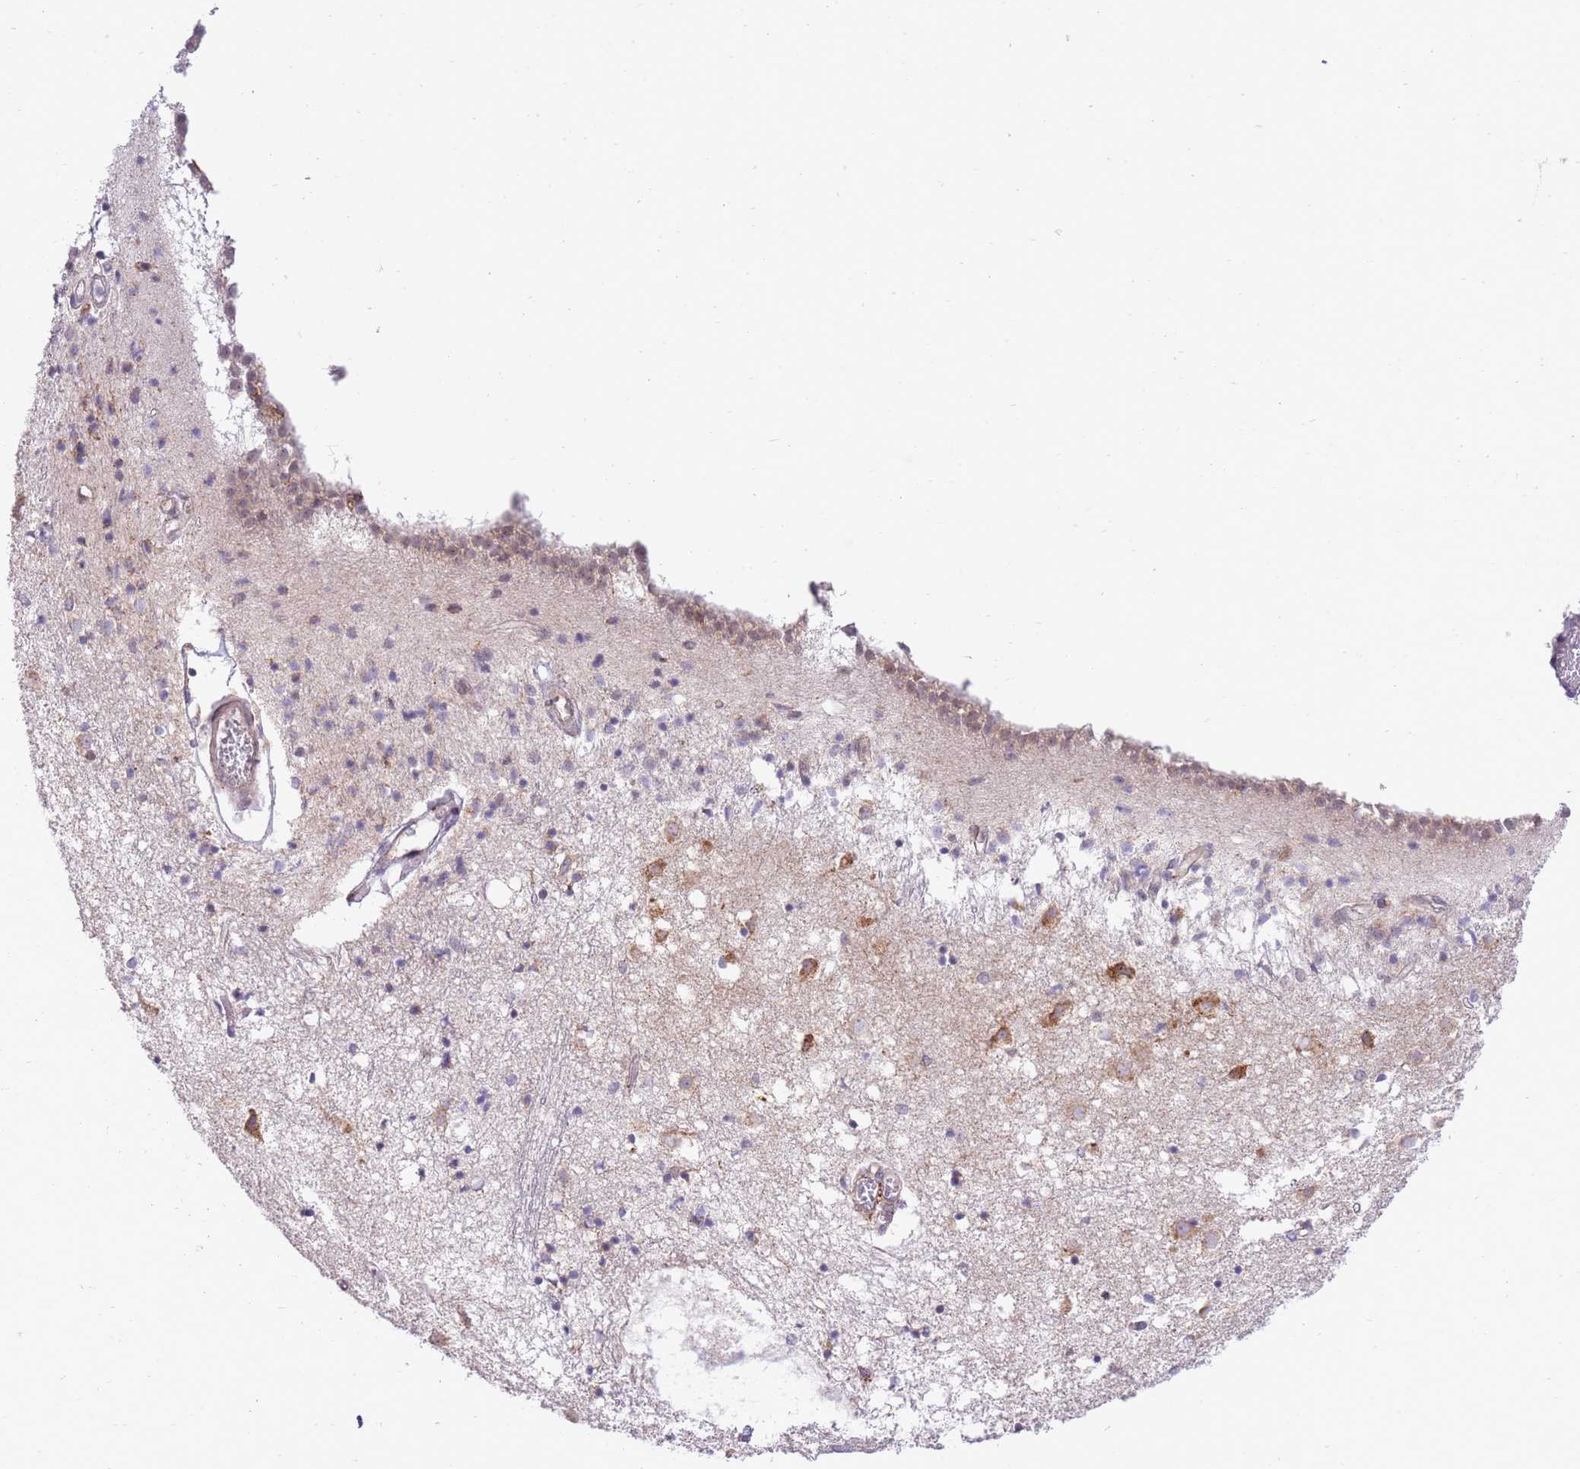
{"staining": {"intensity": "weak", "quantity": "<25%", "location": "cytoplasmic/membranous"}, "tissue": "caudate", "cell_type": "Glial cells", "image_type": "normal", "snomed": [{"axis": "morphology", "description": "Normal tissue, NOS"}, {"axis": "topography", "description": "Lateral ventricle wall"}], "caption": "Immunohistochemistry (IHC) image of benign caudate: caudate stained with DAB reveals no significant protein staining in glial cells. Brightfield microscopy of immunohistochemistry (IHC) stained with DAB (brown) and hematoxylin (blue), captured at high magnification.", "gene": "EXOSC8", "patient": {"sex": "male", "age": 70}}